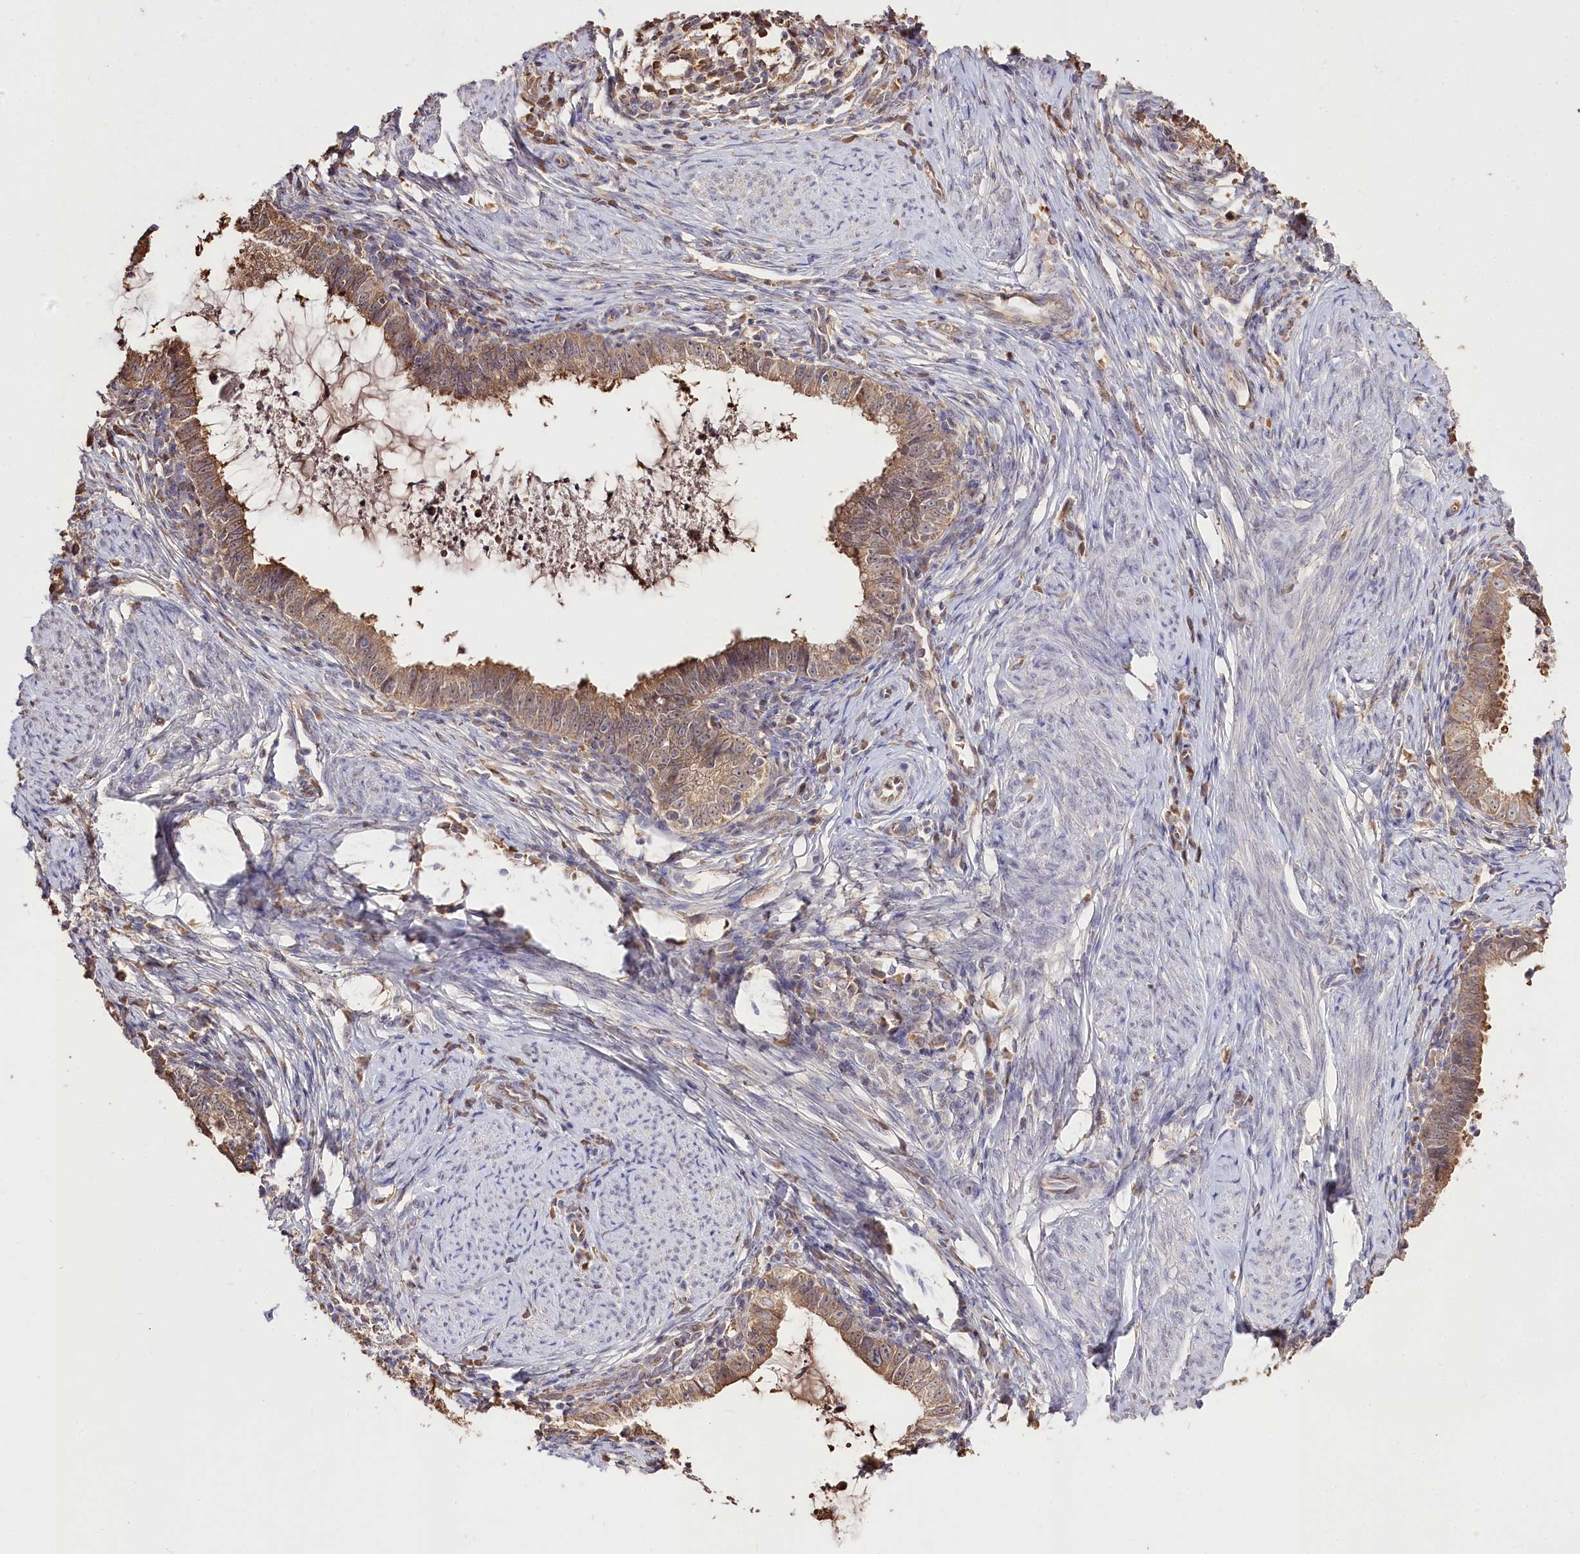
{"staining": {"intensity": "moderate", "quantity": ">75%", "location": "cytoplasmic/membranous"}, "tissue": "cervical cancer", "cell_type": "Tumor cells", "image_type": "cancer", "snomed": [{"axis": "morphology", "description": "Adenocarcinoma, NOS"}, {"axis": "topography", "description": "Cervix"}], "caption": "Cervical cancer stained for a protein (brown) displays moderate cytoplasmic/membranous positive positivity in approximately >75% of tumor cells.", "gene": "R3HDM2", "patient": {"sex": "female", "age": 36}}